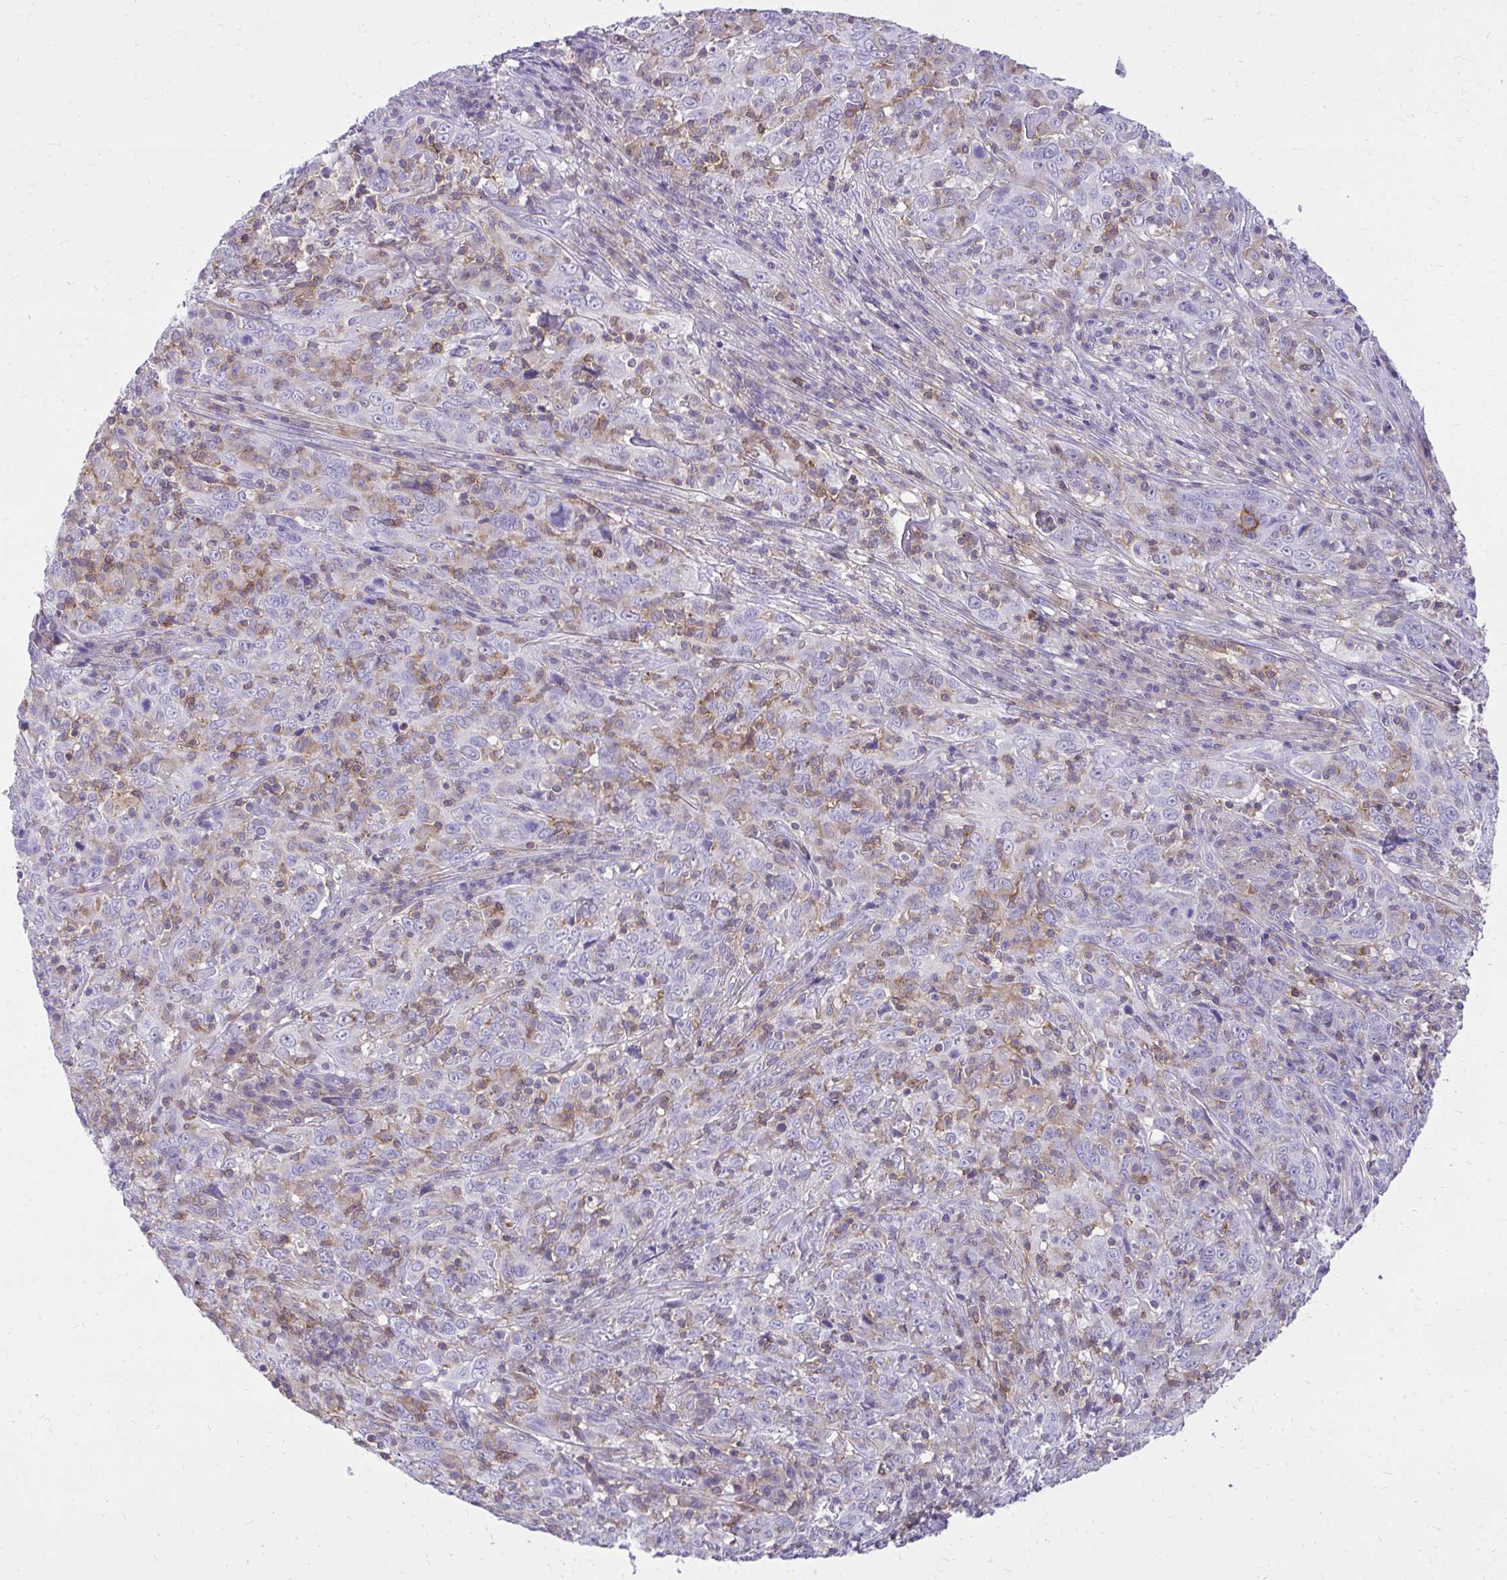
{"staining": {"intensity": "negative", "quantity": "none", "location": "none"}, "tissue": "cervical cancer", "cell_type": "Tumor cells", "image_type": "cancer", "snomed": [{"axis": "morphology", "description": "Squamous cell carcinoma, NOS"}, {"axis": "topography", "description": "Cervix"}], "caption": "This micrograph is of cervical cancer (squamous cell carcinoma) stained with IHC to label a protein in brown with the nuclei are counter-stained blue. There is no staining in tumor cells.", "gene": "GPRIN3", "patient": {"sex": "female", "age": 46}}